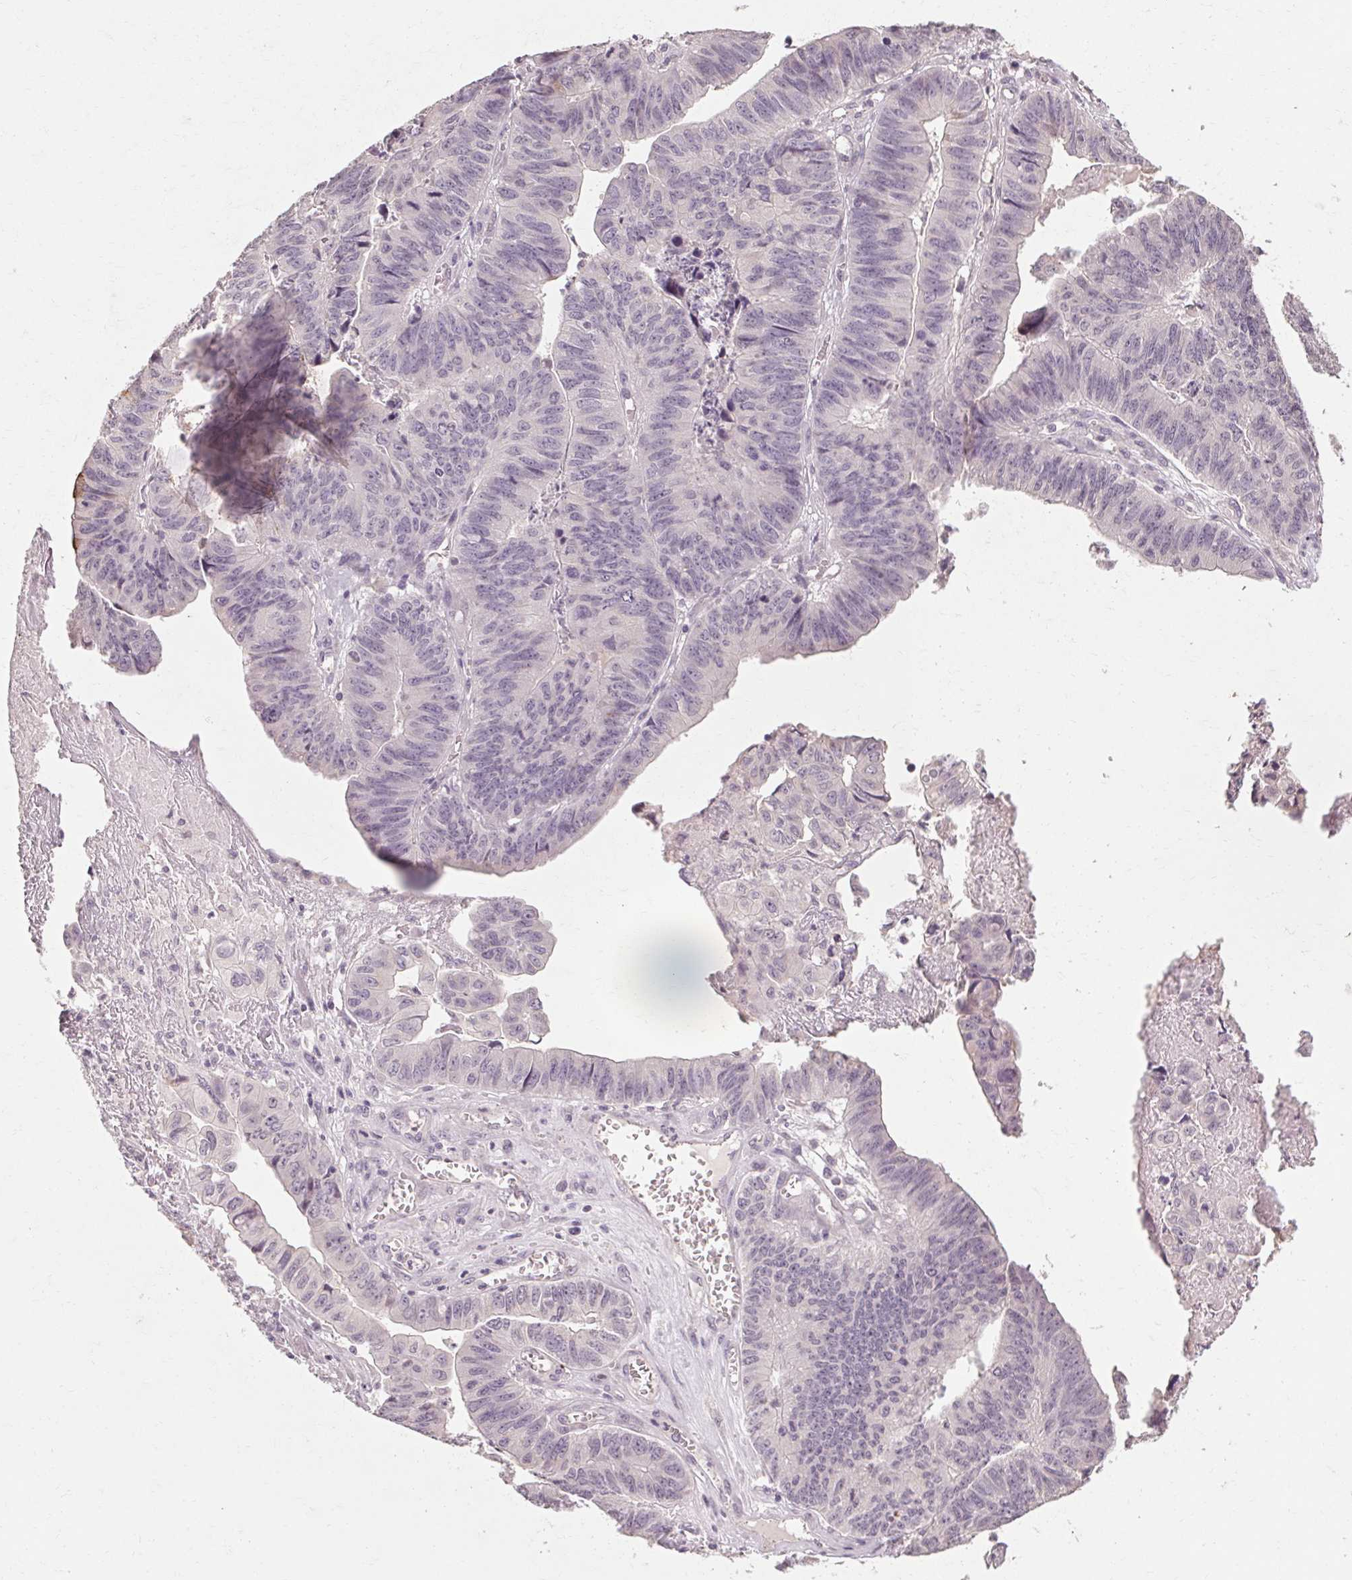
{"staining": {"intensity": "negative", "quantity": "none", "location": "none"}, "tissue": "stomach cancer", "cell_type": "Tumor cells", "image_type": "cancer", "snomed": [{"axis": "morphology", "description": "Adenocarcinoma, NOS"}, {"axis": "topography", "description": "Stomach, lower"}], "caption": "A high-resolution histopathology image shows immunohistochemistry (IHC) staining of adenocarcinoma (stomach), which exhibits no significant expression in tumor cells.", "gene": "POMC", "patient": {"sex": "male", "age": 77}}